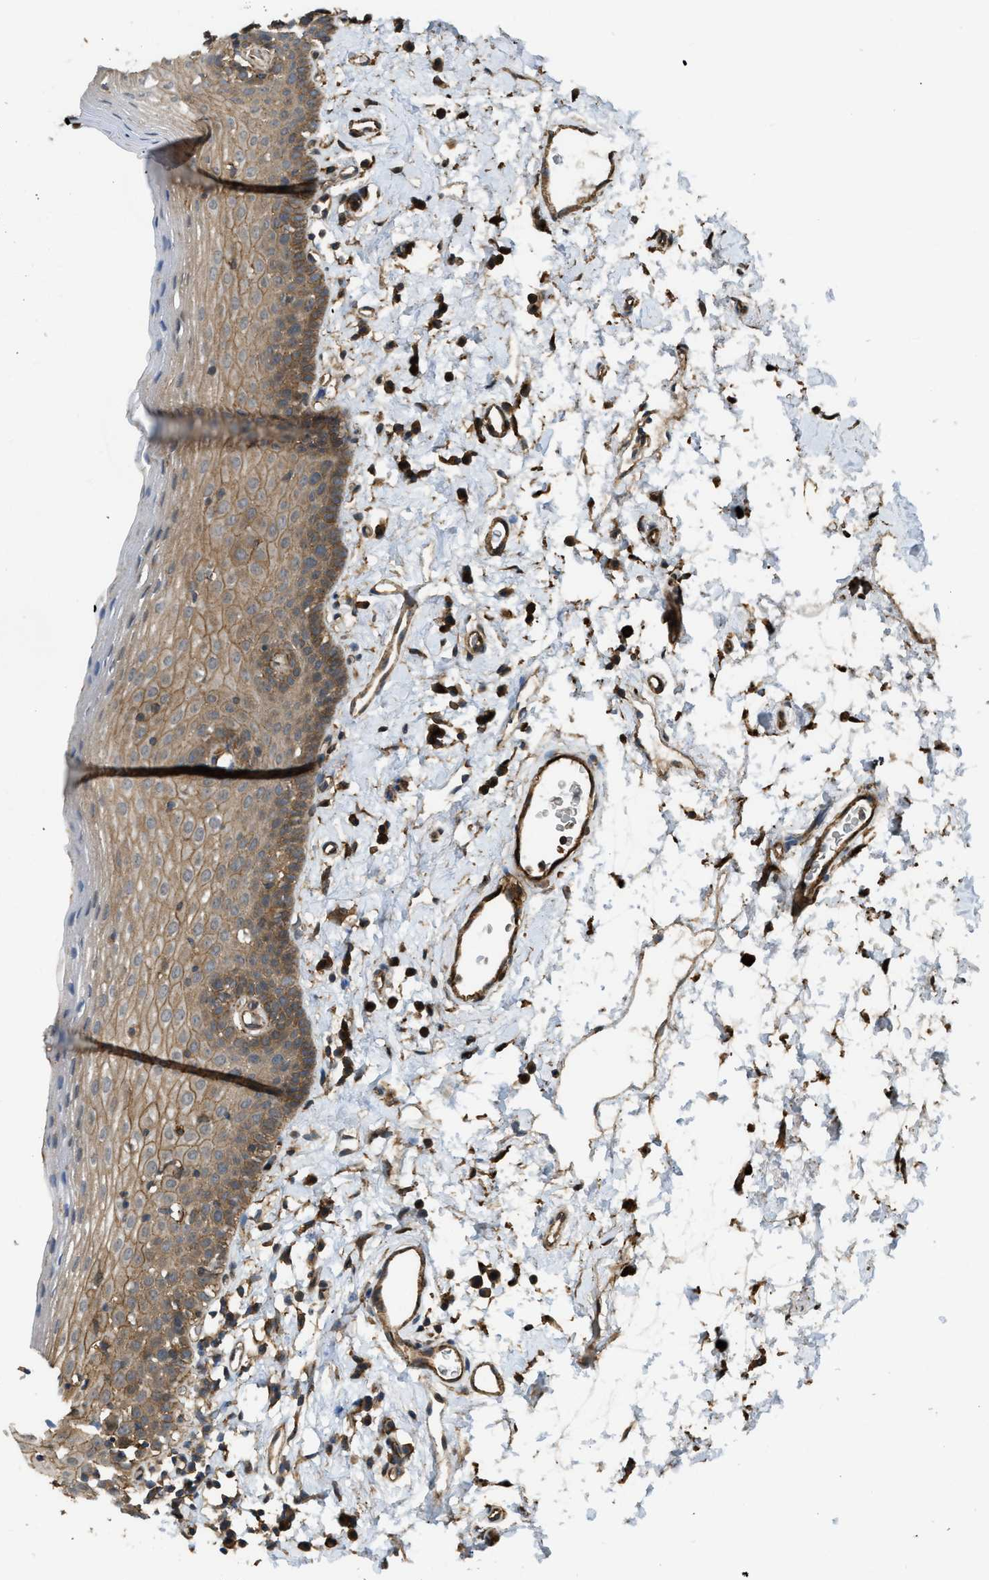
{"staining": {"intensity": "moderate", "quantity": "25%-75%", "location": "cytoplasmic/membranous"}, "tissue": "oral mucosa", "cell_type": "Squamous epithelial cells", "image_type": "normal", "snomed": [{"axis": "morphology", "description": "Normal tissue, NOS"}, {"axis": "topography", "description": "Oral tissue"}], "caption": "IHC image of unremarkable oral mucosa: oral mucosa stained using immunohistochemistry (IHC) reveals medium levels of moderate protein expression localized specifically in the cytoplasmic/membranous of squamous epithelial cells, appearing as a cytoplasmic/membranous brown color.", "gene": "BAG4", "patient": {"sex": "male", "age": 66}}